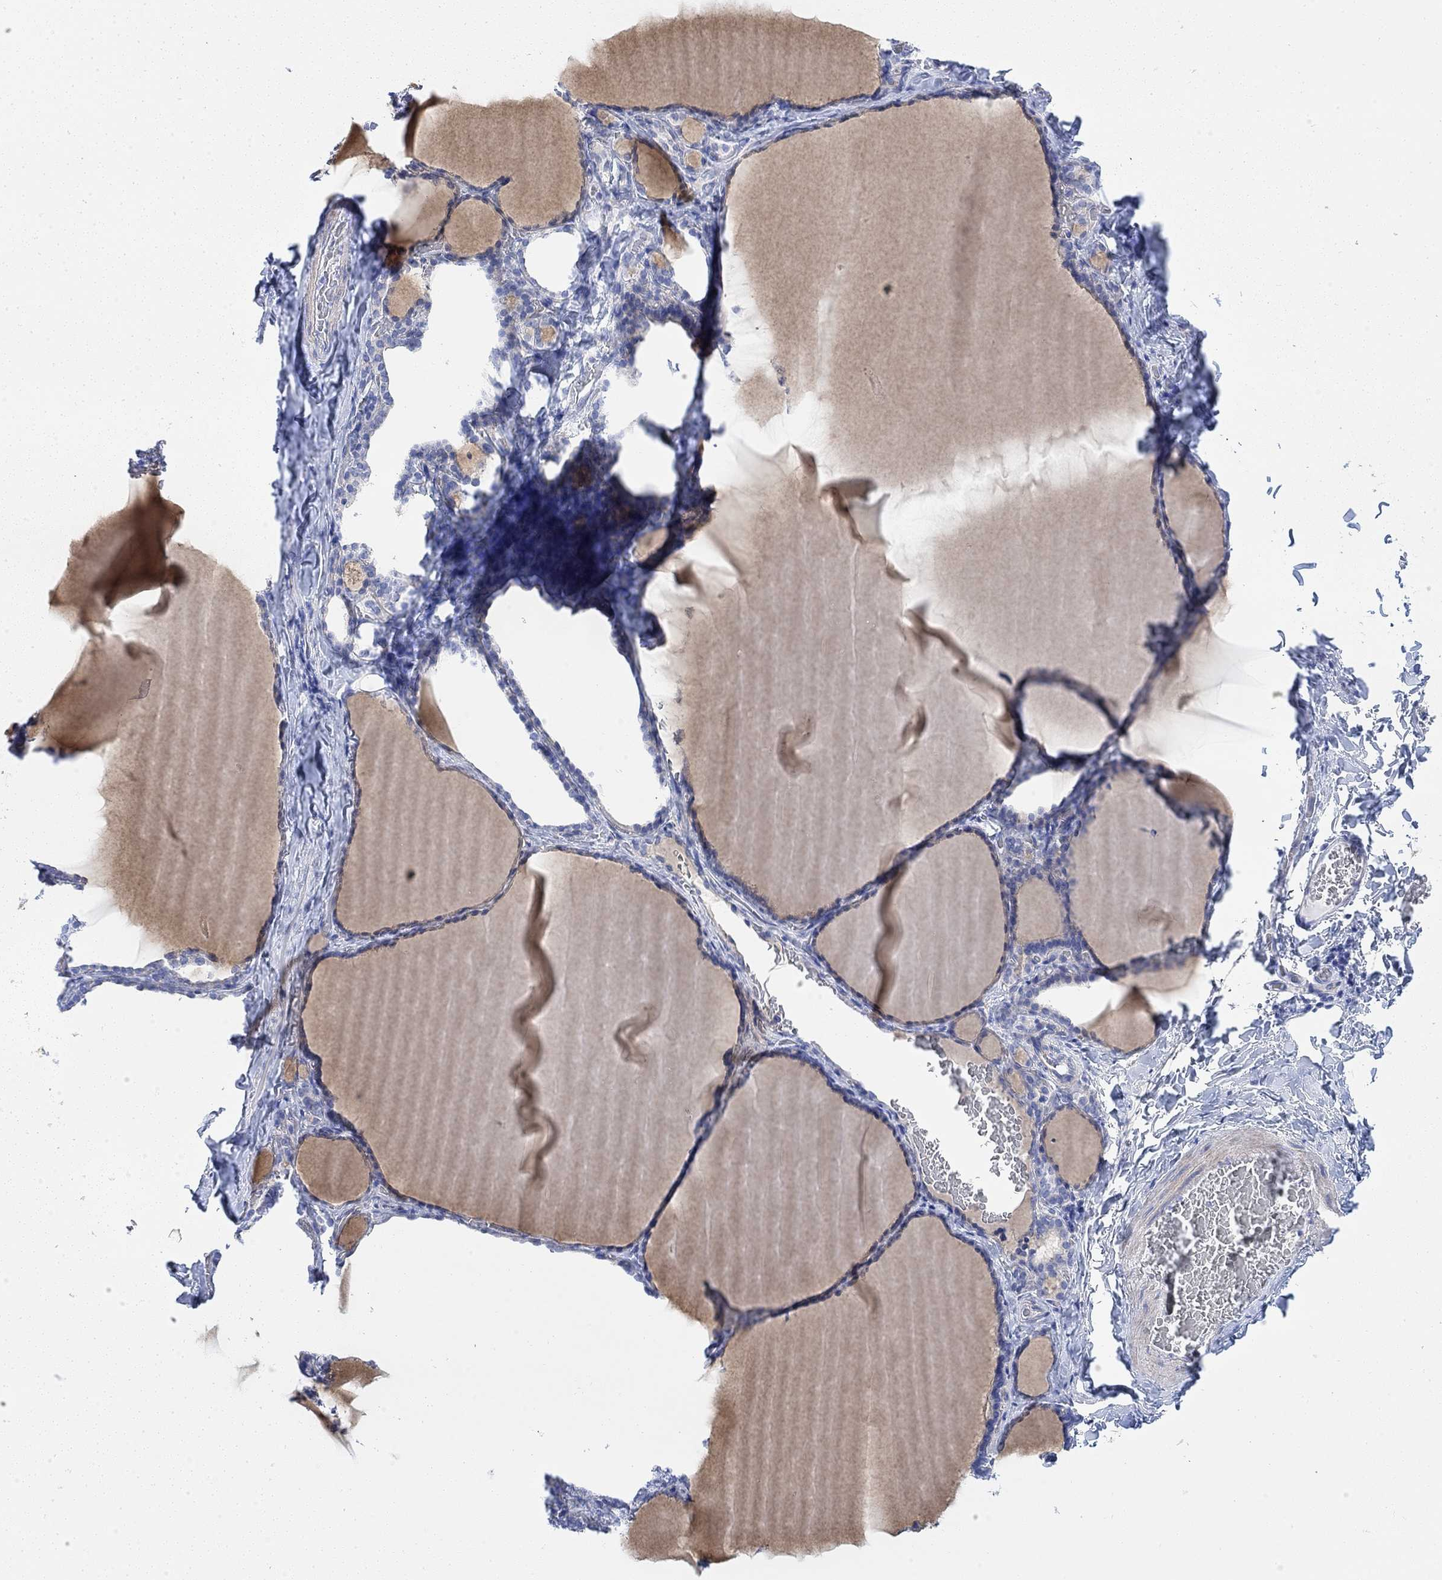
{"staining": {"intensity": "negative", "quantity": "none", "location": "none"}, "tissue": "thyroid gland", "cell_type": "Glandular cells", "image_type": "normal", "snomed": [{"axis": "morphology", "description": "Normal tissue, NOS"}, {"axis": "morphology", "description": "Hyperplasia, NOS"}, {"axis": "topography", "description": "Thyroid gland"}], "caption": "The immunohistochemistry (IHC) photomicrograph has no significant expression in glandular cells of thyroid gland. The staining was performed using DAB to visualize the protein expression in brown, while the nuclei were stained in blue with hematoxylin (Magnification: 20x).", "gene": "TLDC2", "patient": {"sex": "female", "age": 27}}